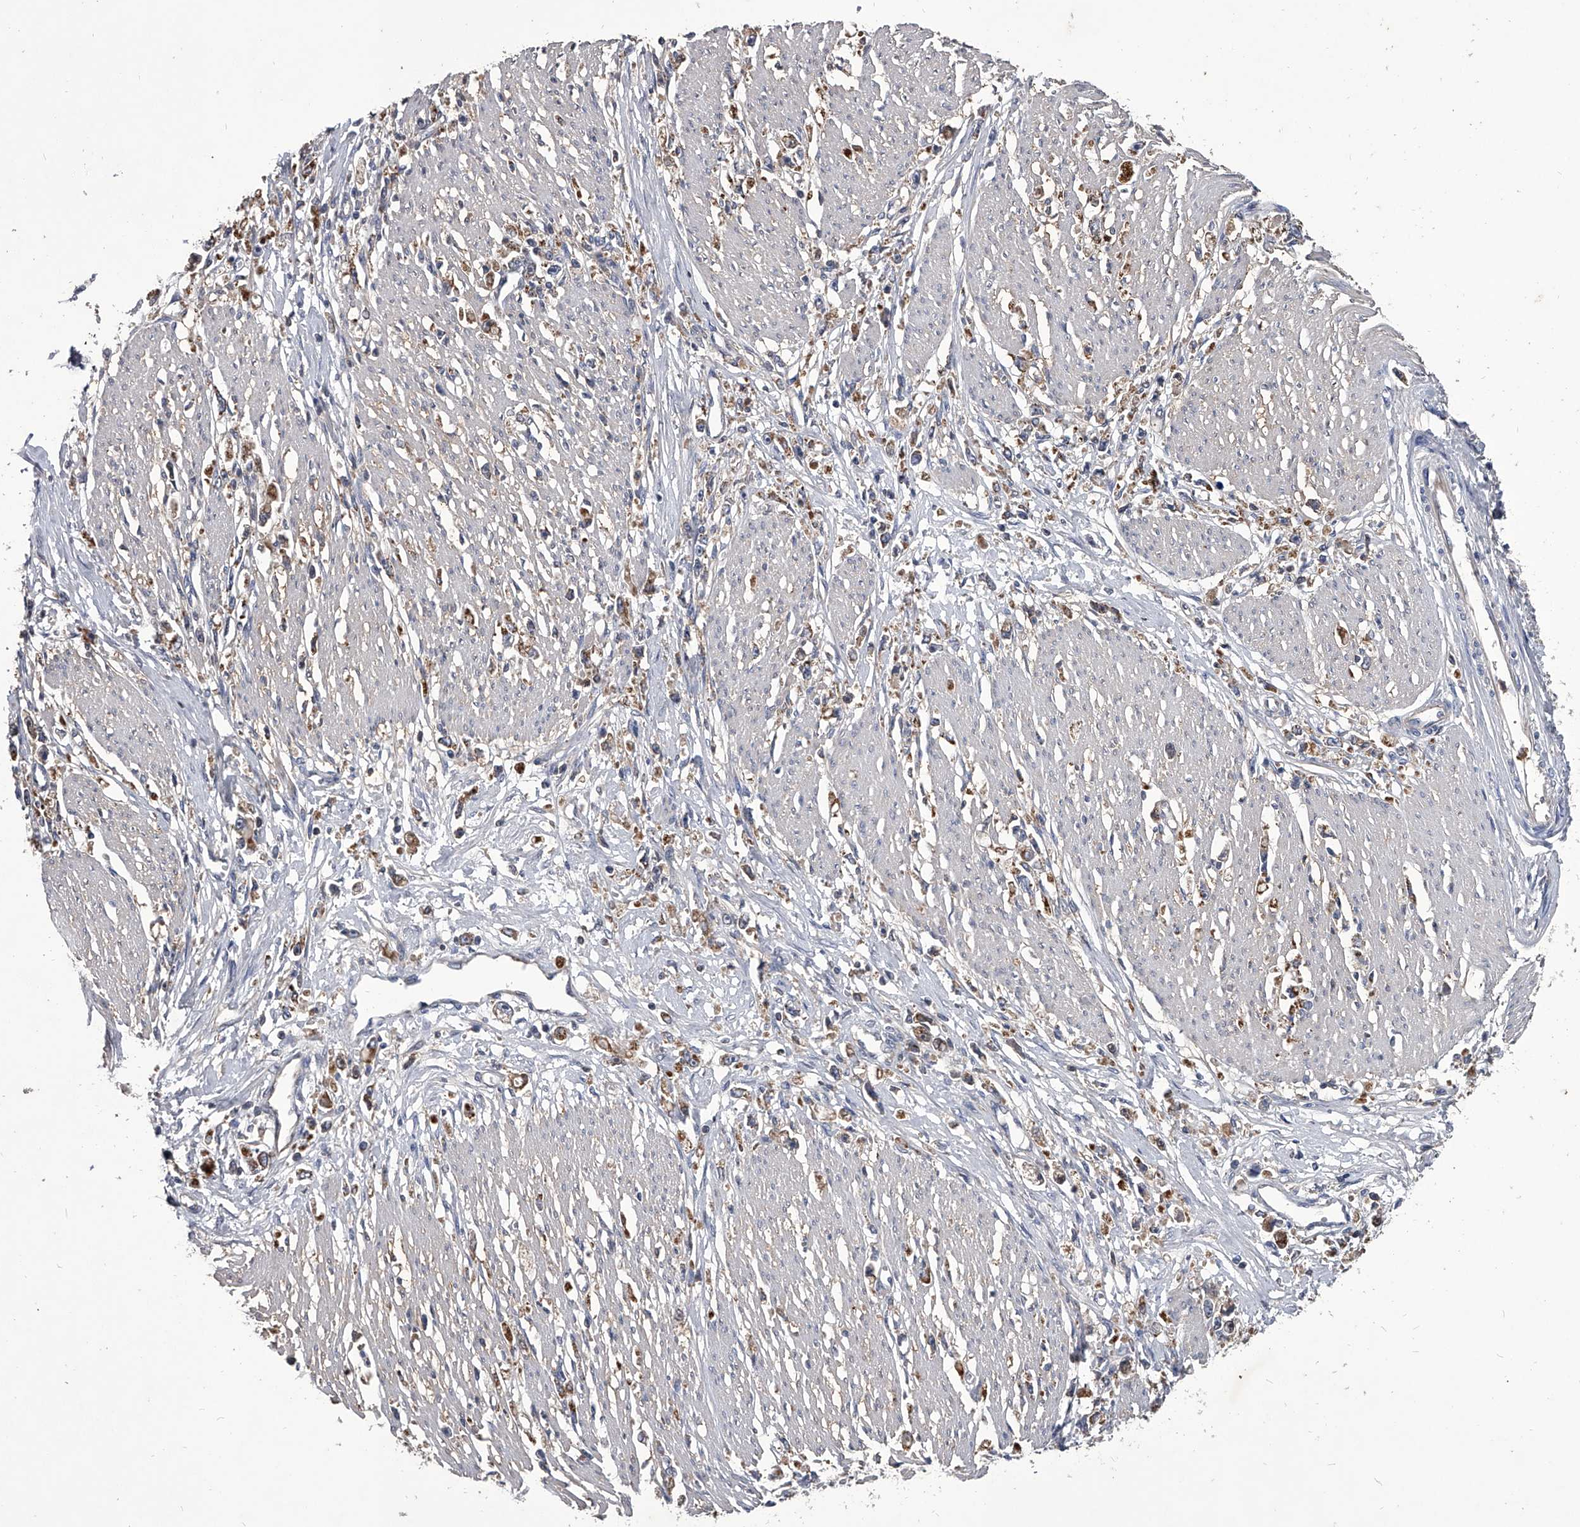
{"staining": {"intensity": "moderate", "quantity": ">75%", "location": "cytoplasmic/membranous"}, "tissue": "stomach cancer", "cell_type": "Tumor cells", "image_type": "cancer", "snomed": [{"axis": "morphology", "description": "Adenocarcinoma, NOS"}, {"axis": "topography", "description": "Stomach"}], "caption": "Immunohistochemical staining of human stomach cancer (adenocarcinoma) reveals medium levels of moderate cytoplasmic/membranous protein positivity in about >75% of tumor cells.", "gene": "NRP1", "patient": {"sex": "female", "age": 59}}